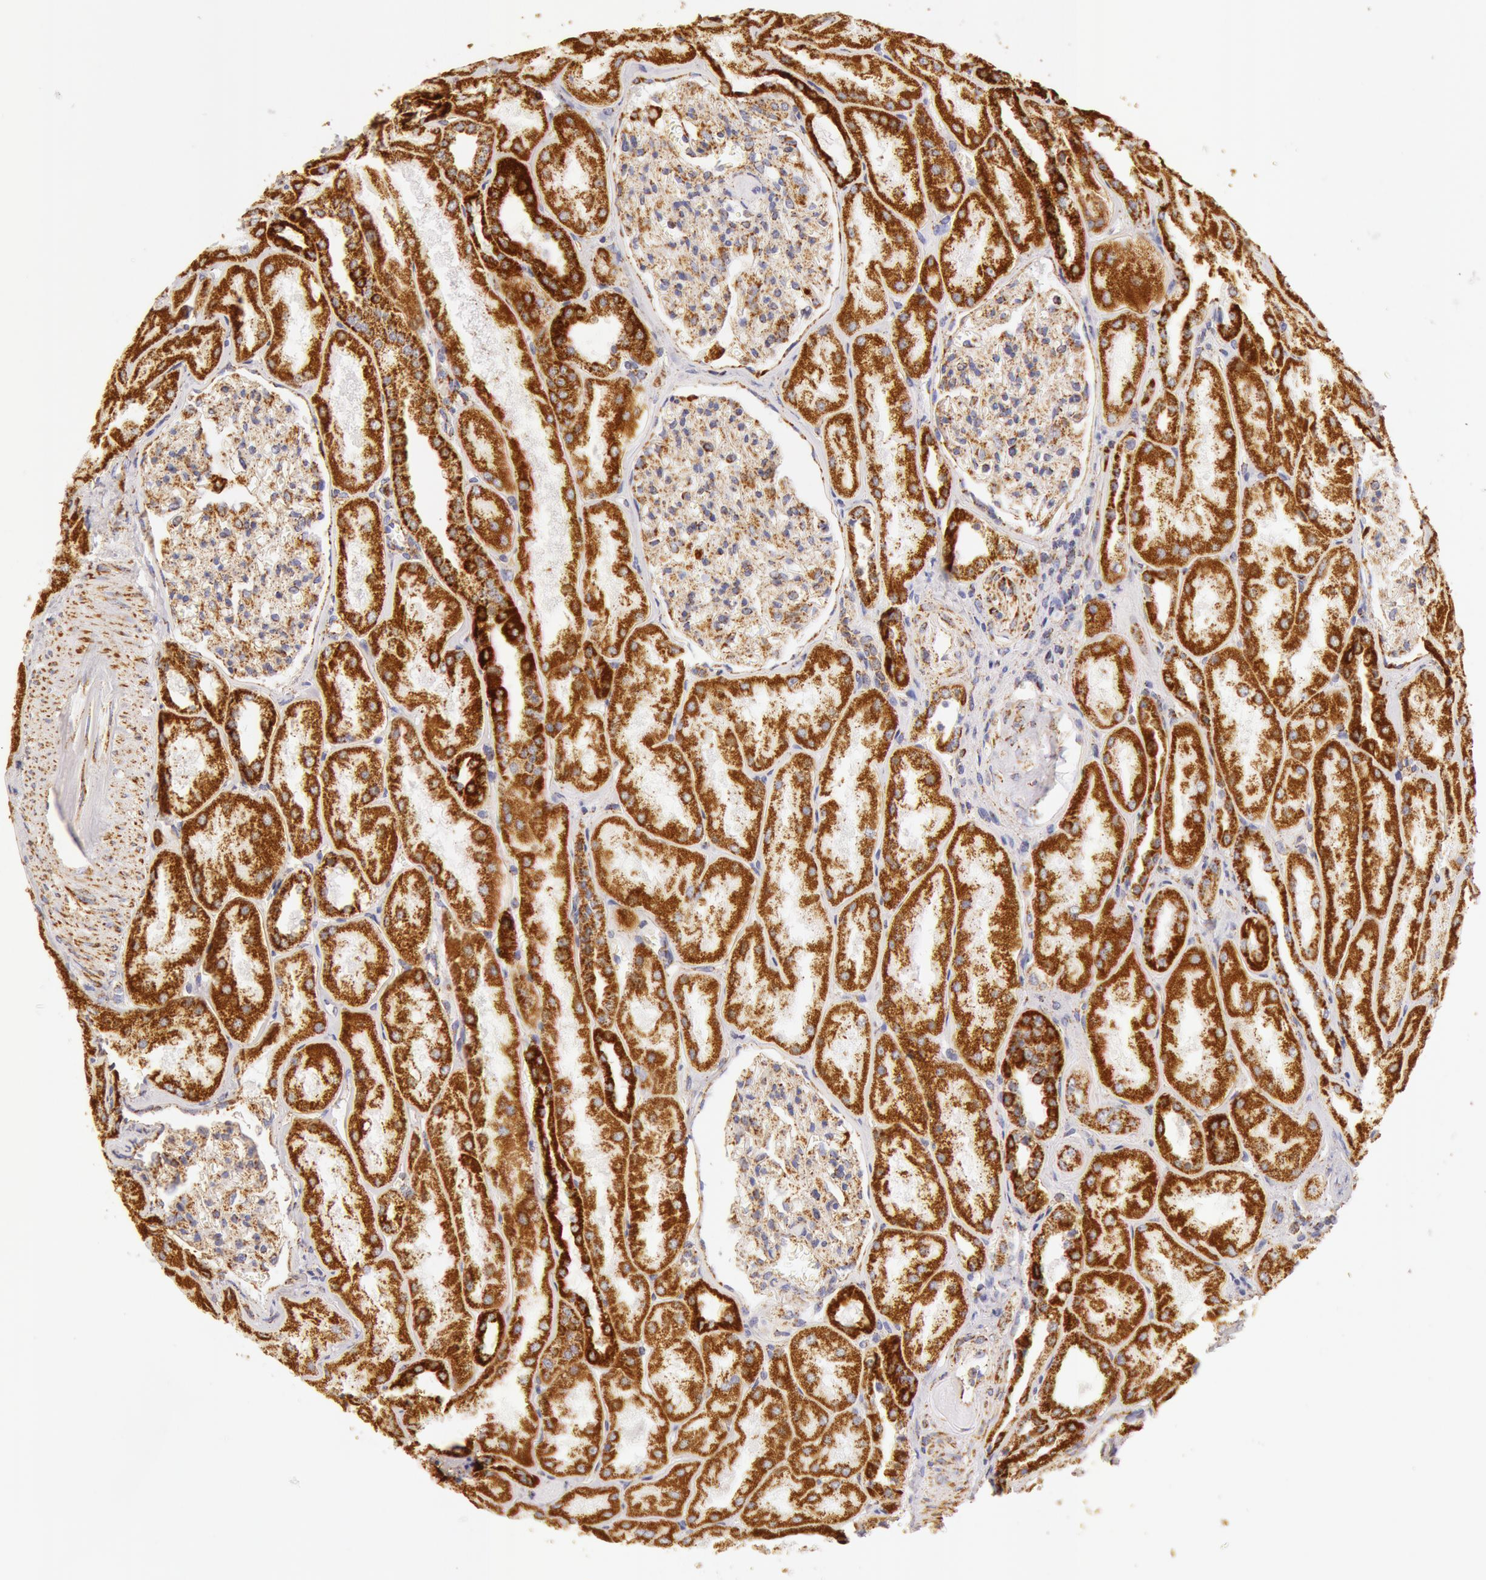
{"staining": {"intensity": "weak", "quantity": "25%-75%", "location": "cytoplasmic/membranous"}, "tissue": "kidney", "cell_type": "Cells in glomeruli", "image_type": "normal", "snomed": [{"axis": "morphology", "description": "Normal tissue, NOS"}, {"axis": "topography", "description": "Kidney"}], "caption": "Normal kidney displays weak cytoplasmic/membranous staining in about 25%-75% of cells in glomeruli, visualized by immunohistochemistry. The protein of interest is shown in brown color, while the nuclei are stained blue.", "gene": "ATP5F1B", "patient": {"sex": "male", "age": 61}}